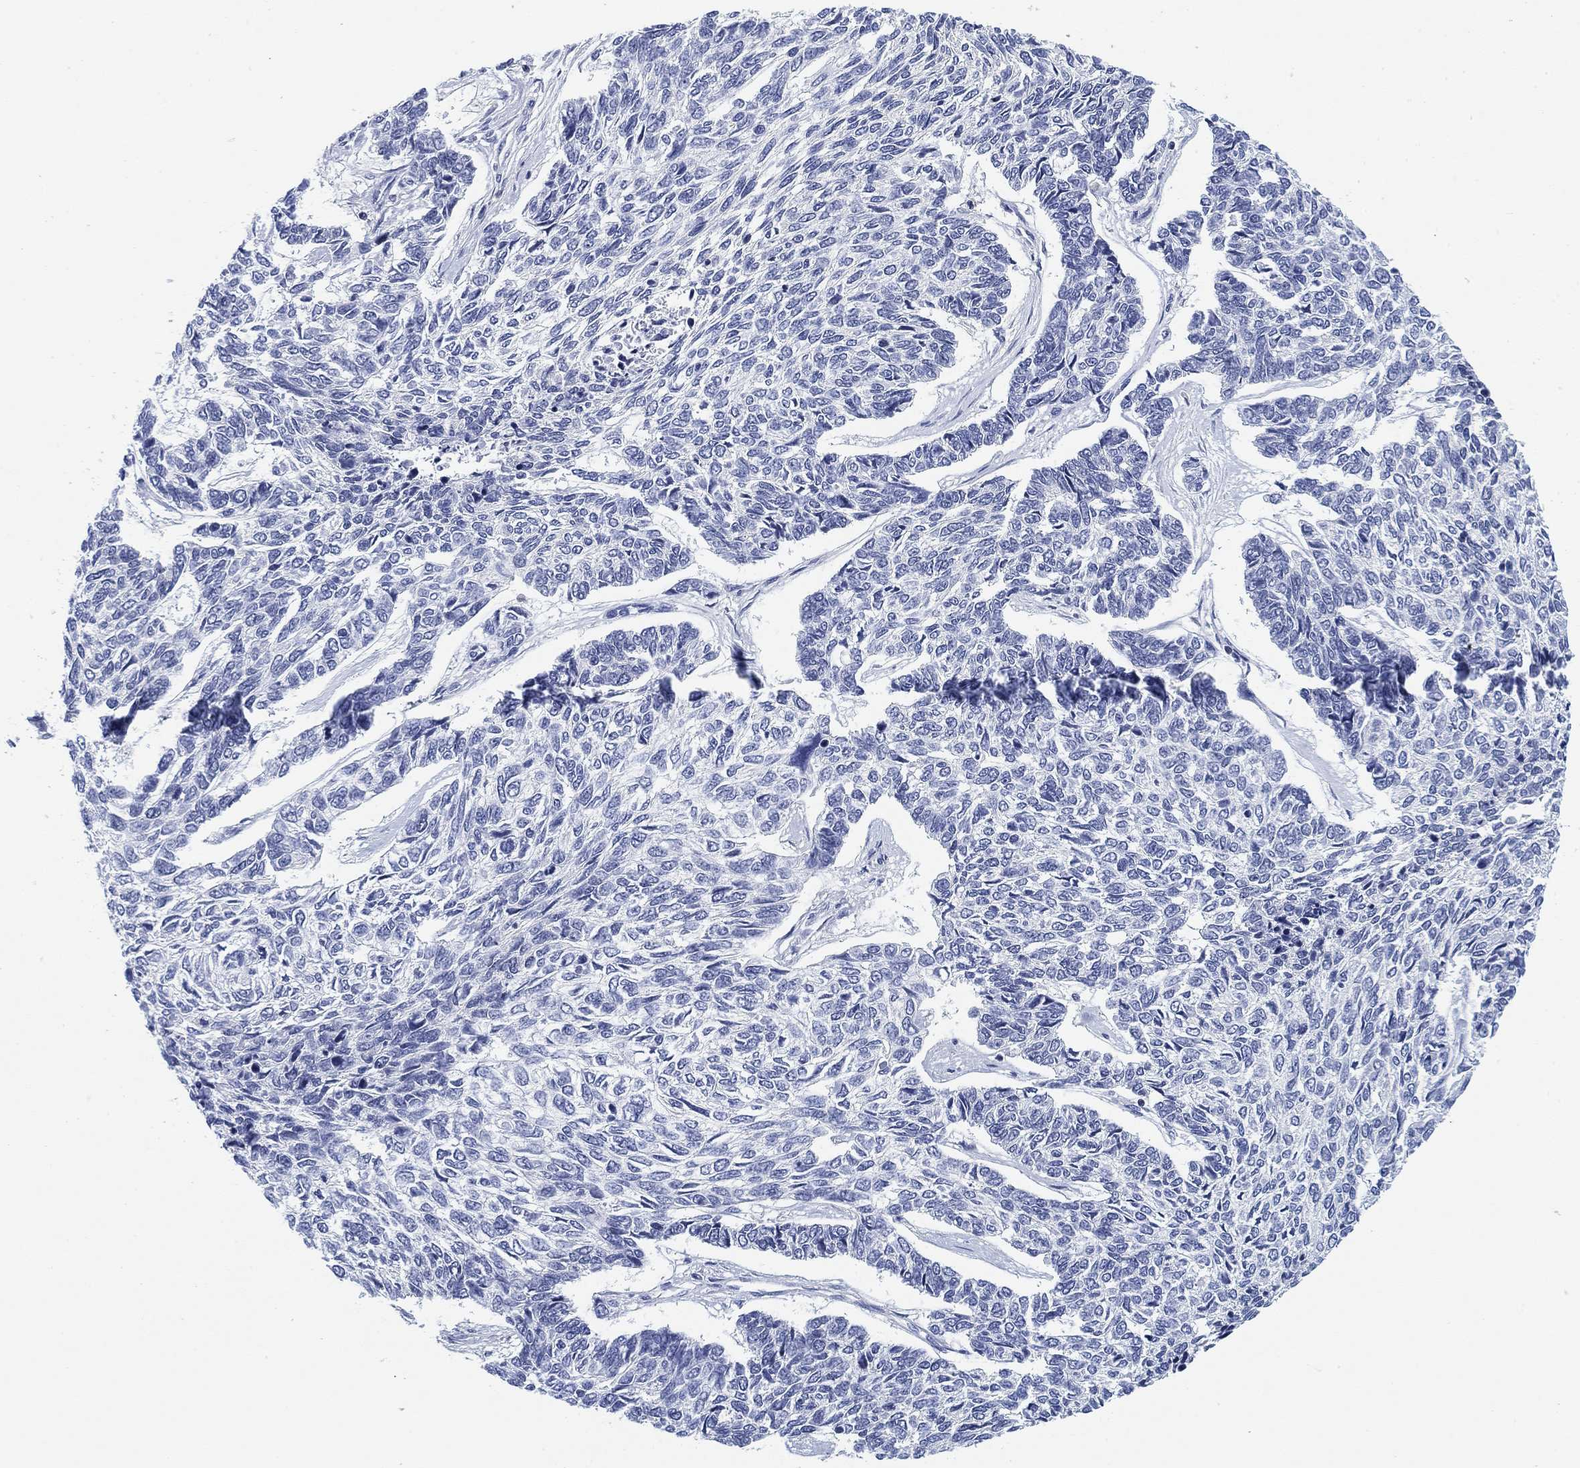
{"staining": {"intensity": "negative", "quantity": "none", "location": "none"}, "tissue": "skin cancer", "cell_type": "Tumor cells", "image_type": "cancer", "snomed": [{"axis": "morphology", "description": "Basal cell carcinoma"}, {"axis": "topography", "description": "Skin"}], "caption": "Tumor cells show no significant expression in skin cancer (basal cell carcinoma).", "gene": "FYB1", "patient": {"sex": "female", "age": 65}}